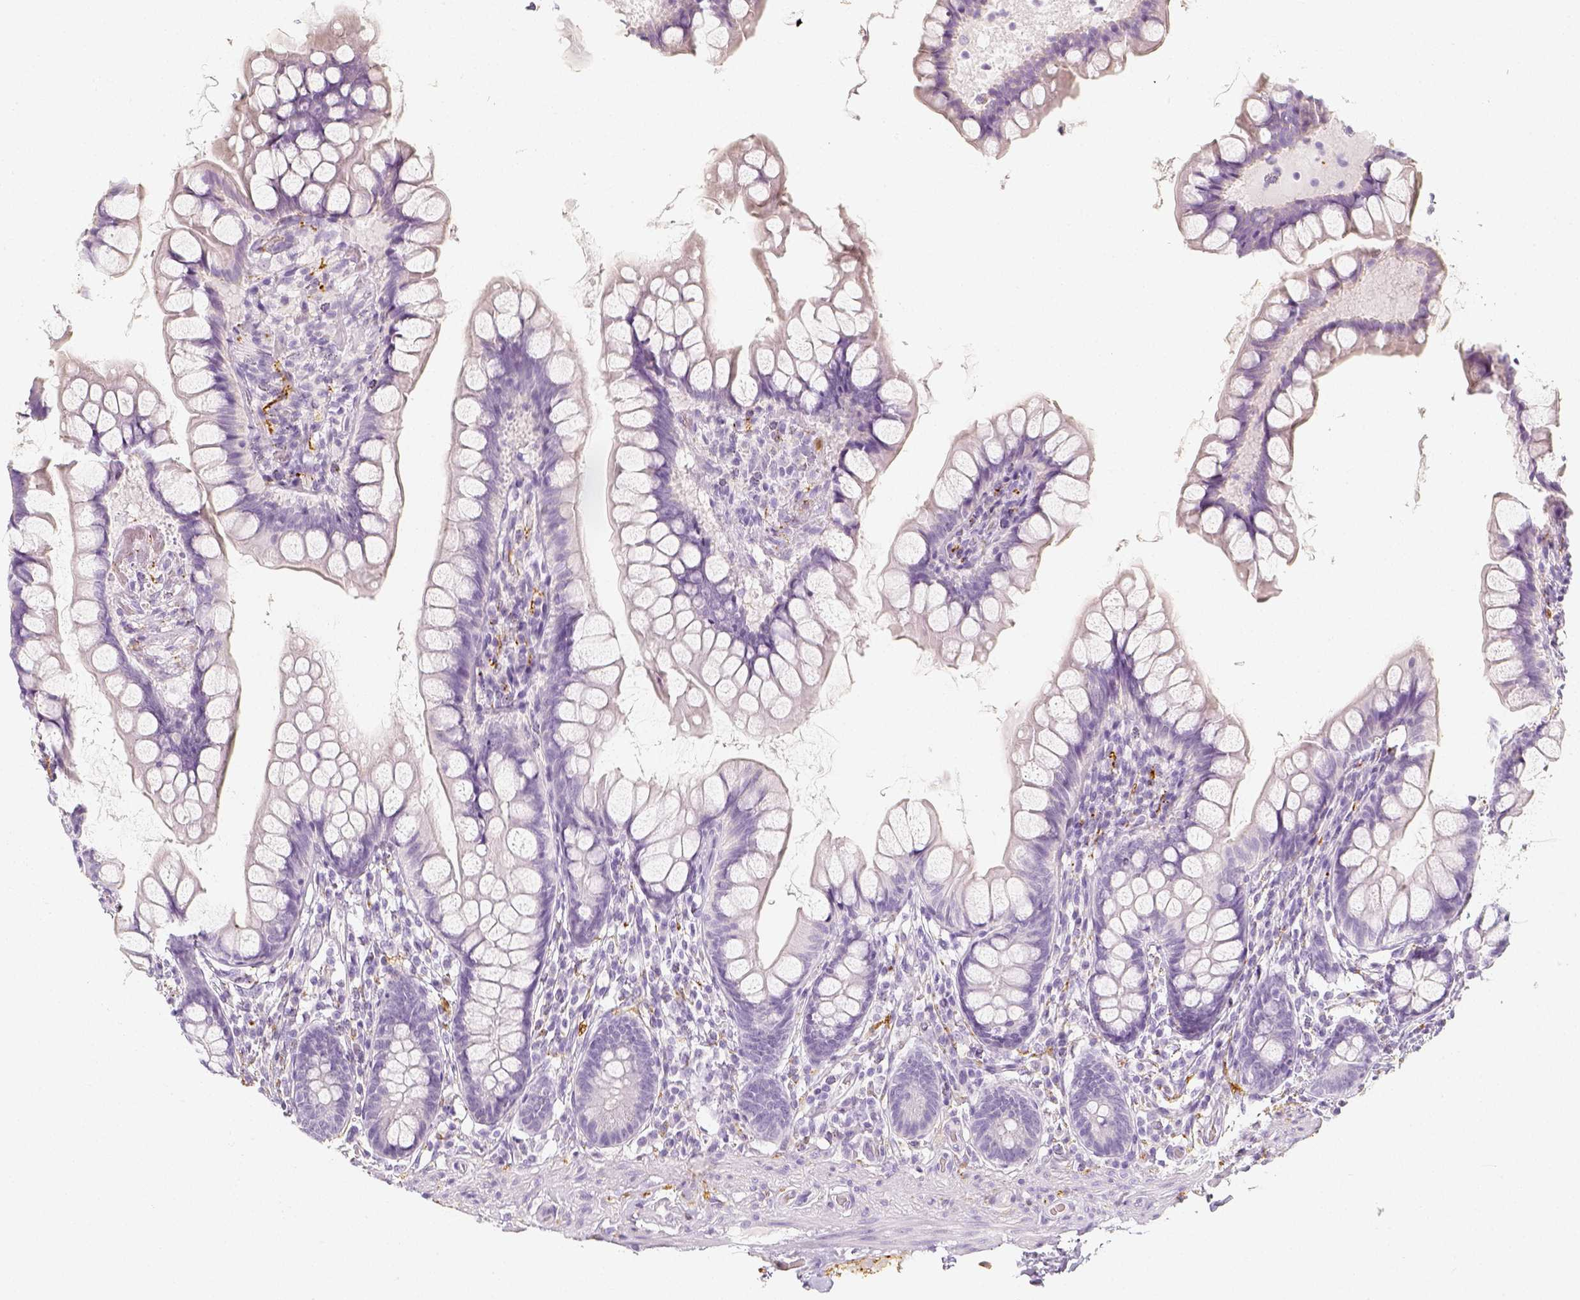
{"staining": {"intensity": "negative", "quantity": "none", "location": "none"}, "tissue": "small intestine", "cell_type": "Glandular cells", "image_type": "normal", "snomed": [{"axis": "morphology", "description": "Normal tissue, NOS"}, {"axis": "topography", "description": "Small intestine"}], "caption": "Histopathology image shows no significant protein positivity in glandular cells of benign small intestine. (Brightfield microscopy of DAB (3,3'-diaminobenzidine) IHC at high magnification).", "gene": "NECAB2", "patient": {"sex": "male", "age": 70}}